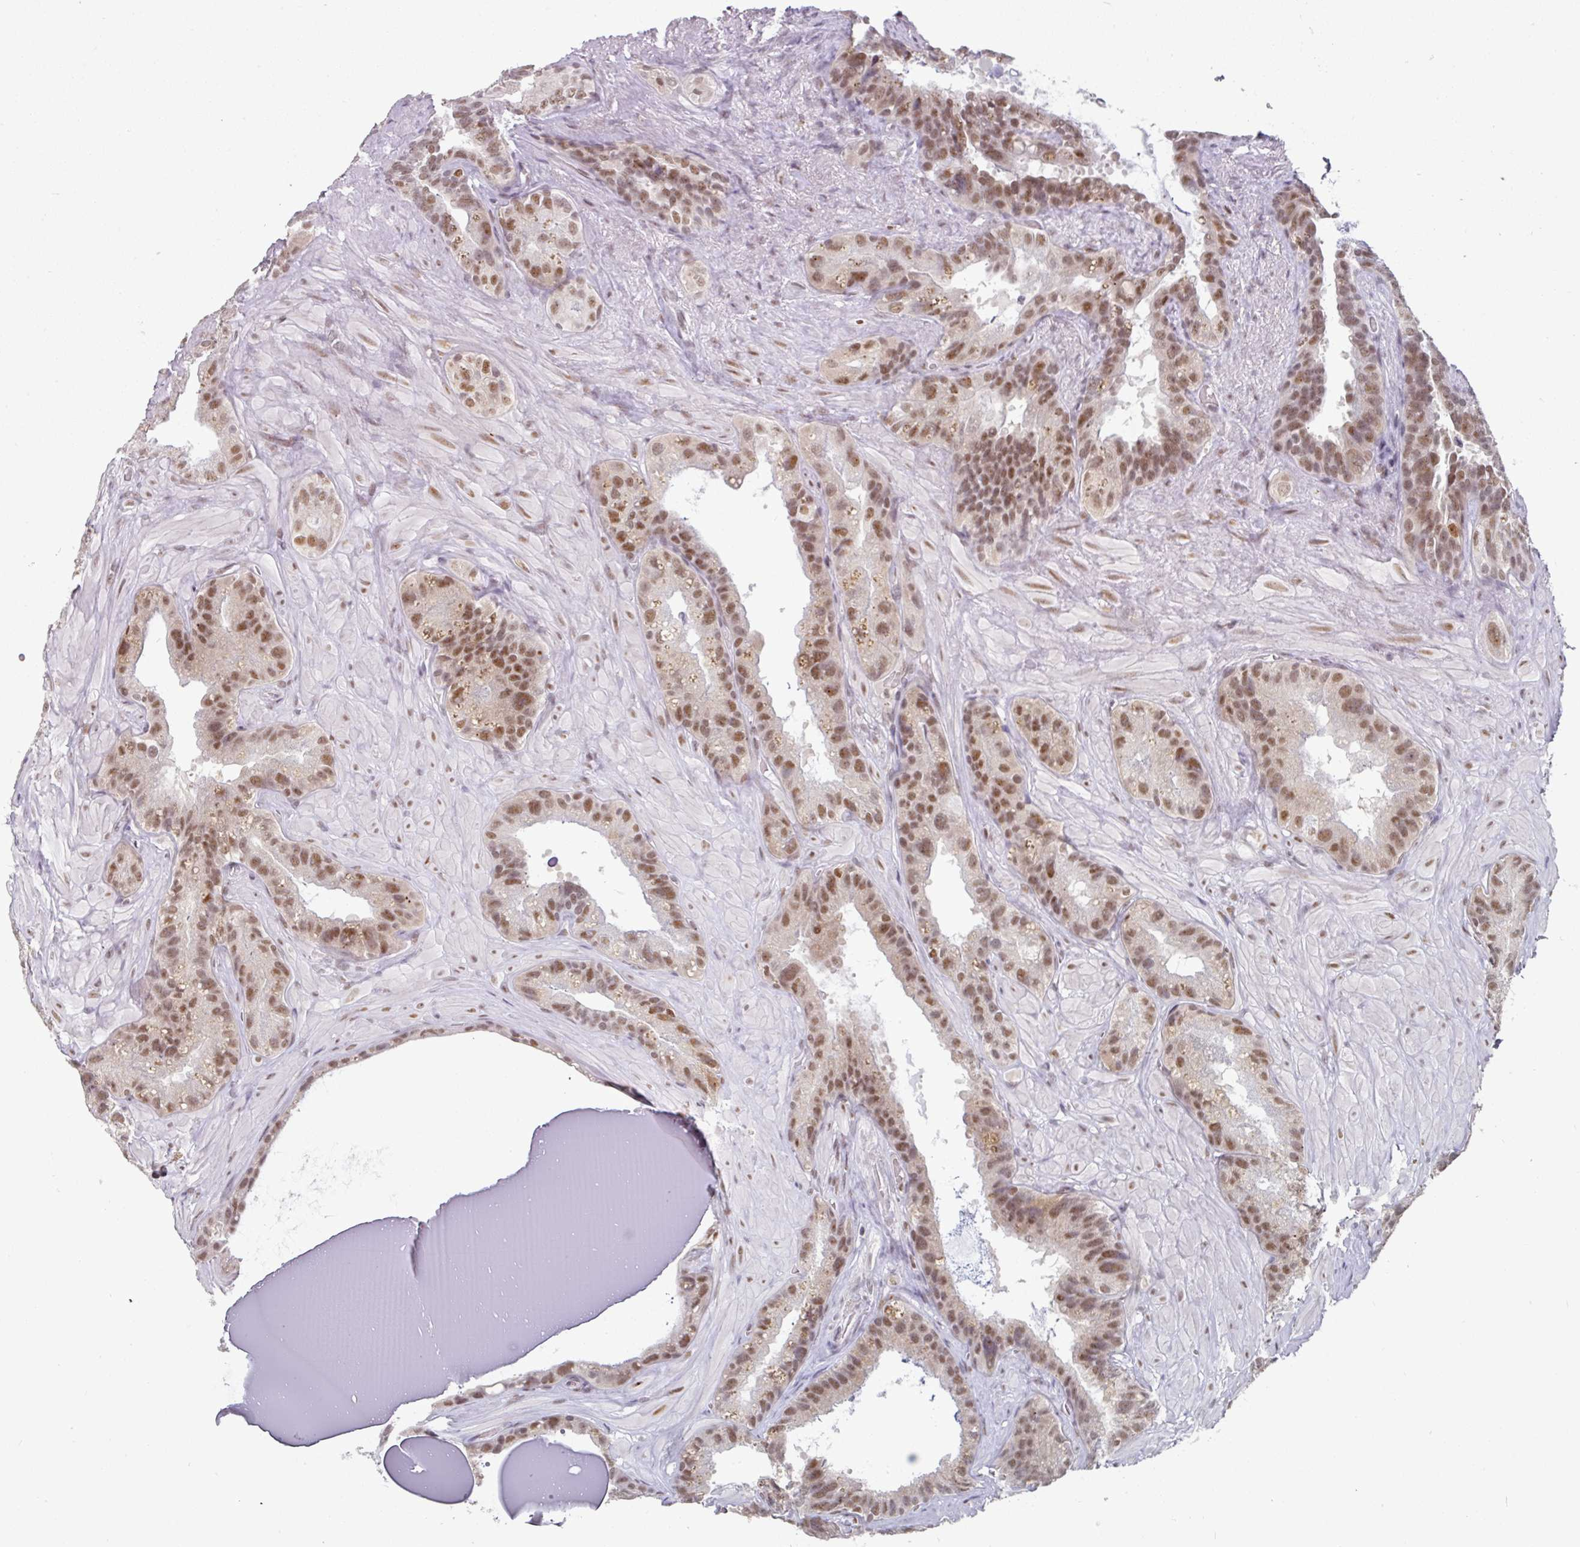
{"staining": {"intensity": "moderate", "quantity": ">75%", "location": "nuclear"}, "tissue": "seminal vesicle", "cell_type": "Glandular cells", "image_type": "normal", "snomed": [{"axis": "morphology", "description": "Normal tissue, NOS"}, {"axis": "topography", "description": "Seminal veicle"}, {"axis": "topography", "description": "Peripheral nerve tissue"}], "caption": "Seminal vesicle stained with DAB (3,3'-diaminobenzidine) immunohistochemistry reveals medium levels of moderate nuclear expression in about >75% of glandular cells. Nuclei are stained in blue.", "gene": "ENSG00000283782", "patient": {"sex": "male", "age": 76}}